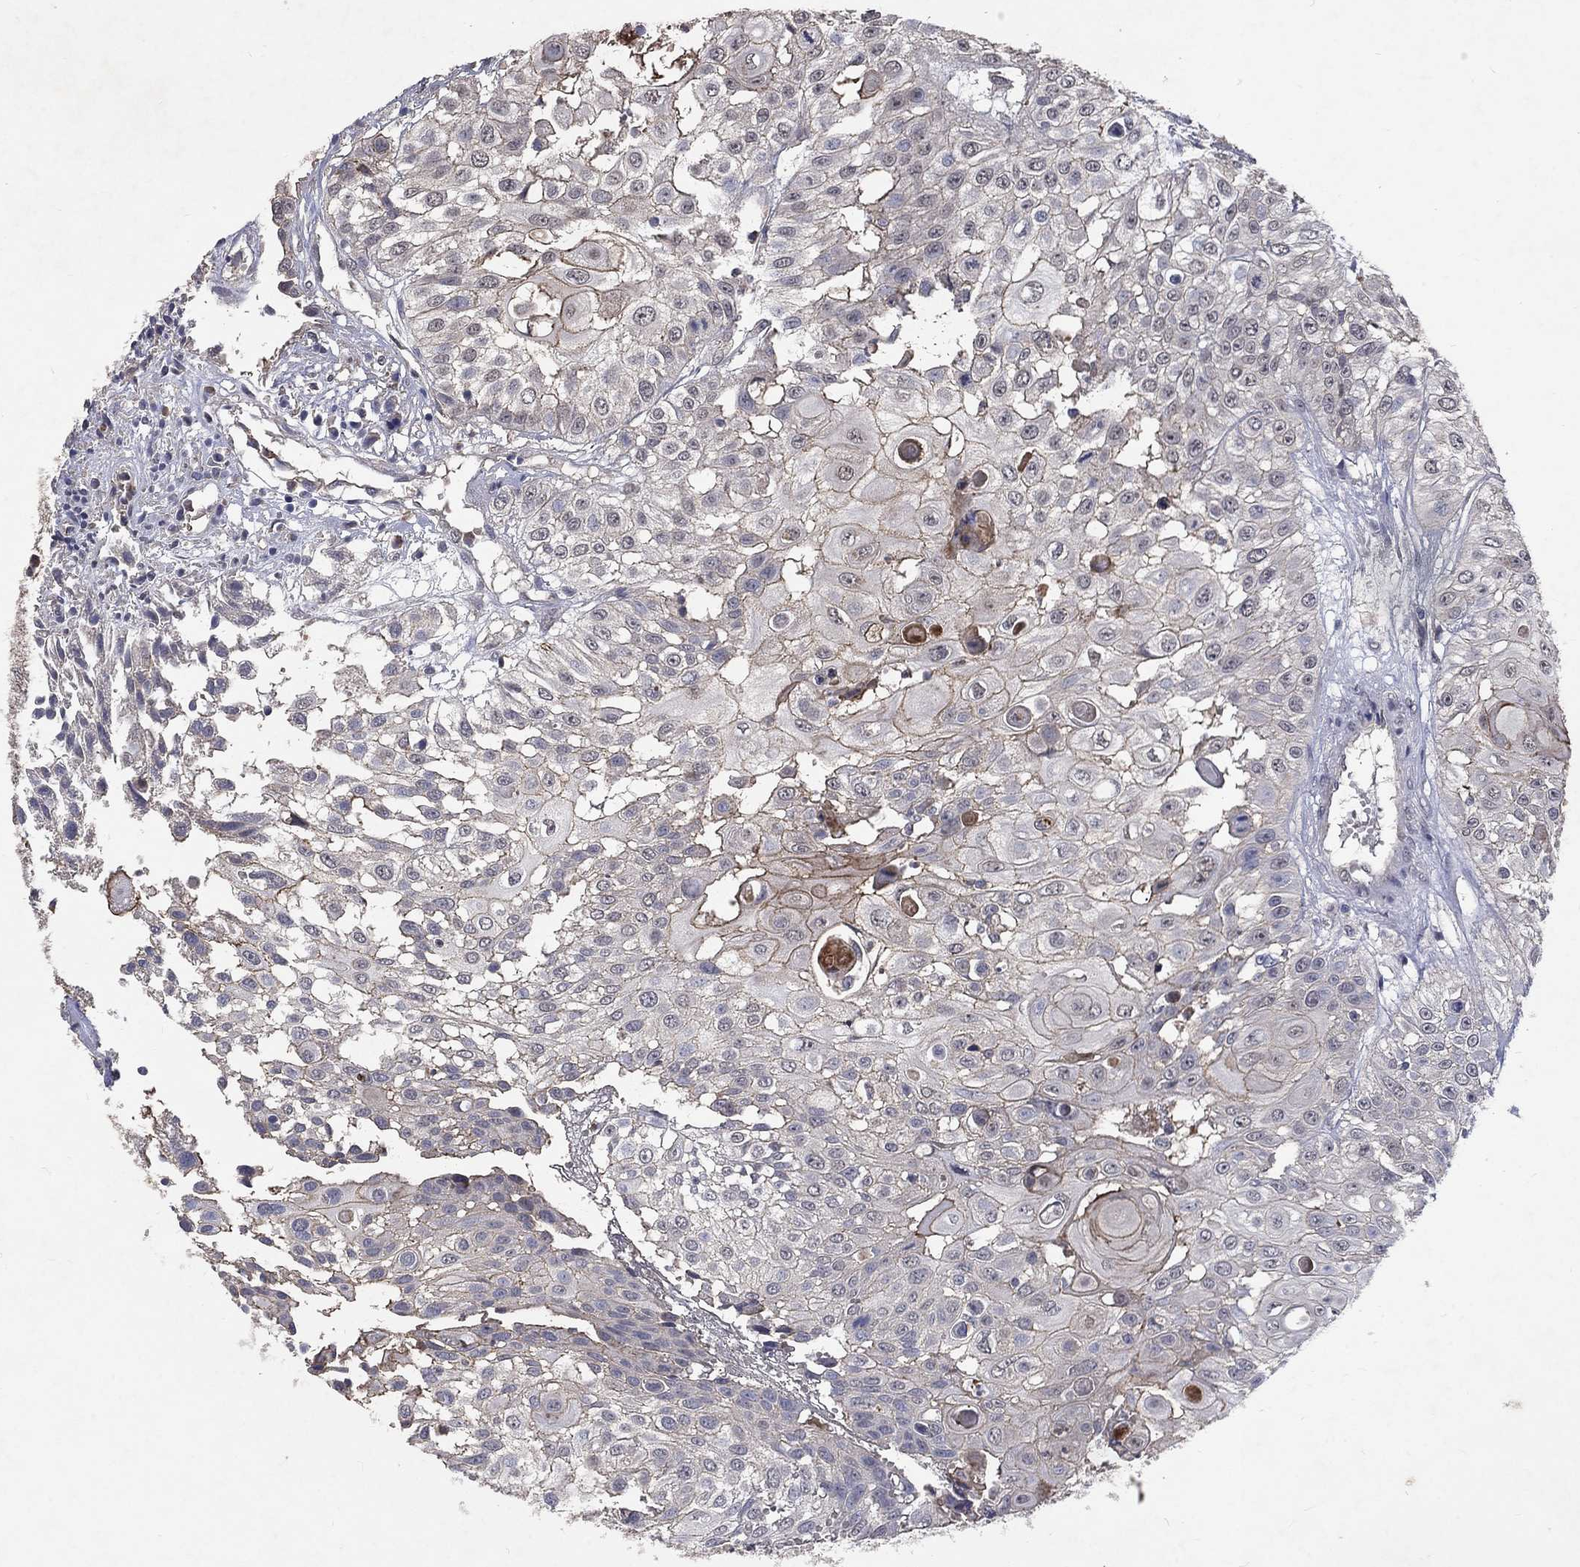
{"staining": {"intensity": "moderate", "quantity": "<25%", "location": "cytoplasmic/membranous"}, "tissue": "urothelial cancer", "cell_type": "Tumor cells", "image_type": "cancer", "snomed": [{"axis": "morphology", "description": "Urothelial carcinoma, High grade"}, {"axis": "topography", "description": "Urinary bladder"}], "caption": "A brown stain labels moderate cytoplasmic/membranous expression of a protein in urothelial carcinoma (high-grade) tumor cells. Nuclei are stained in blue.", "gene": "CHST5", "patient": {"sex": "female", "age": 79}}